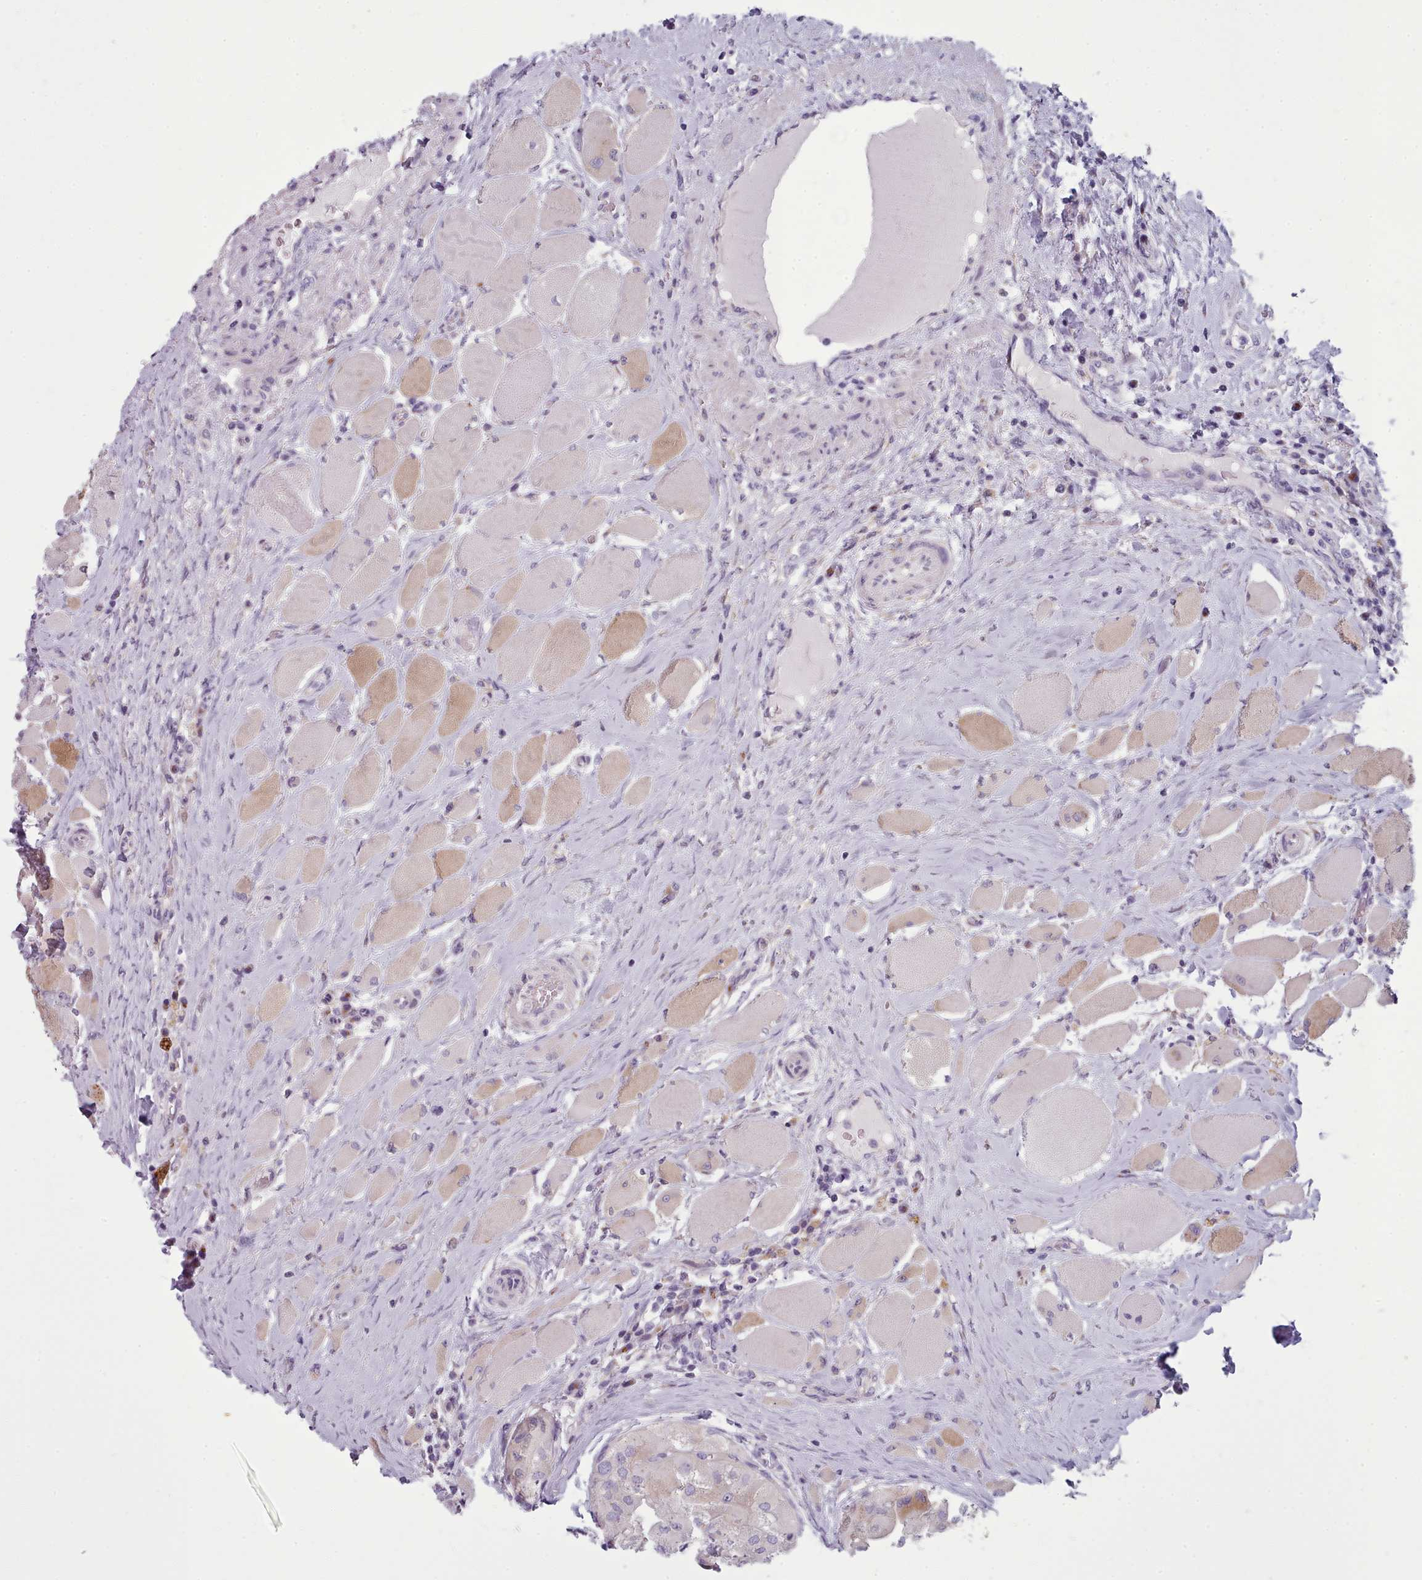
{"staining": {"intensity": "negative", "quantity": "none", "location": "none"}, "tissue": "thyroid cancer", "cell_type": "Tumor cells", "image_type": "cancer", "snomed": [{"axis": "morphology", "description": "Papillary adenocarcinoma, NOS"}, {"axis": "topography", "description": "Thyroid gland"}], "caption": "This is a image of IHC staining of thyroid papillary adenocarcinoma, which shows no expression in tumor cells.", "gene": "MYRFL", "patient": {"sex": "female", "age": 59}}